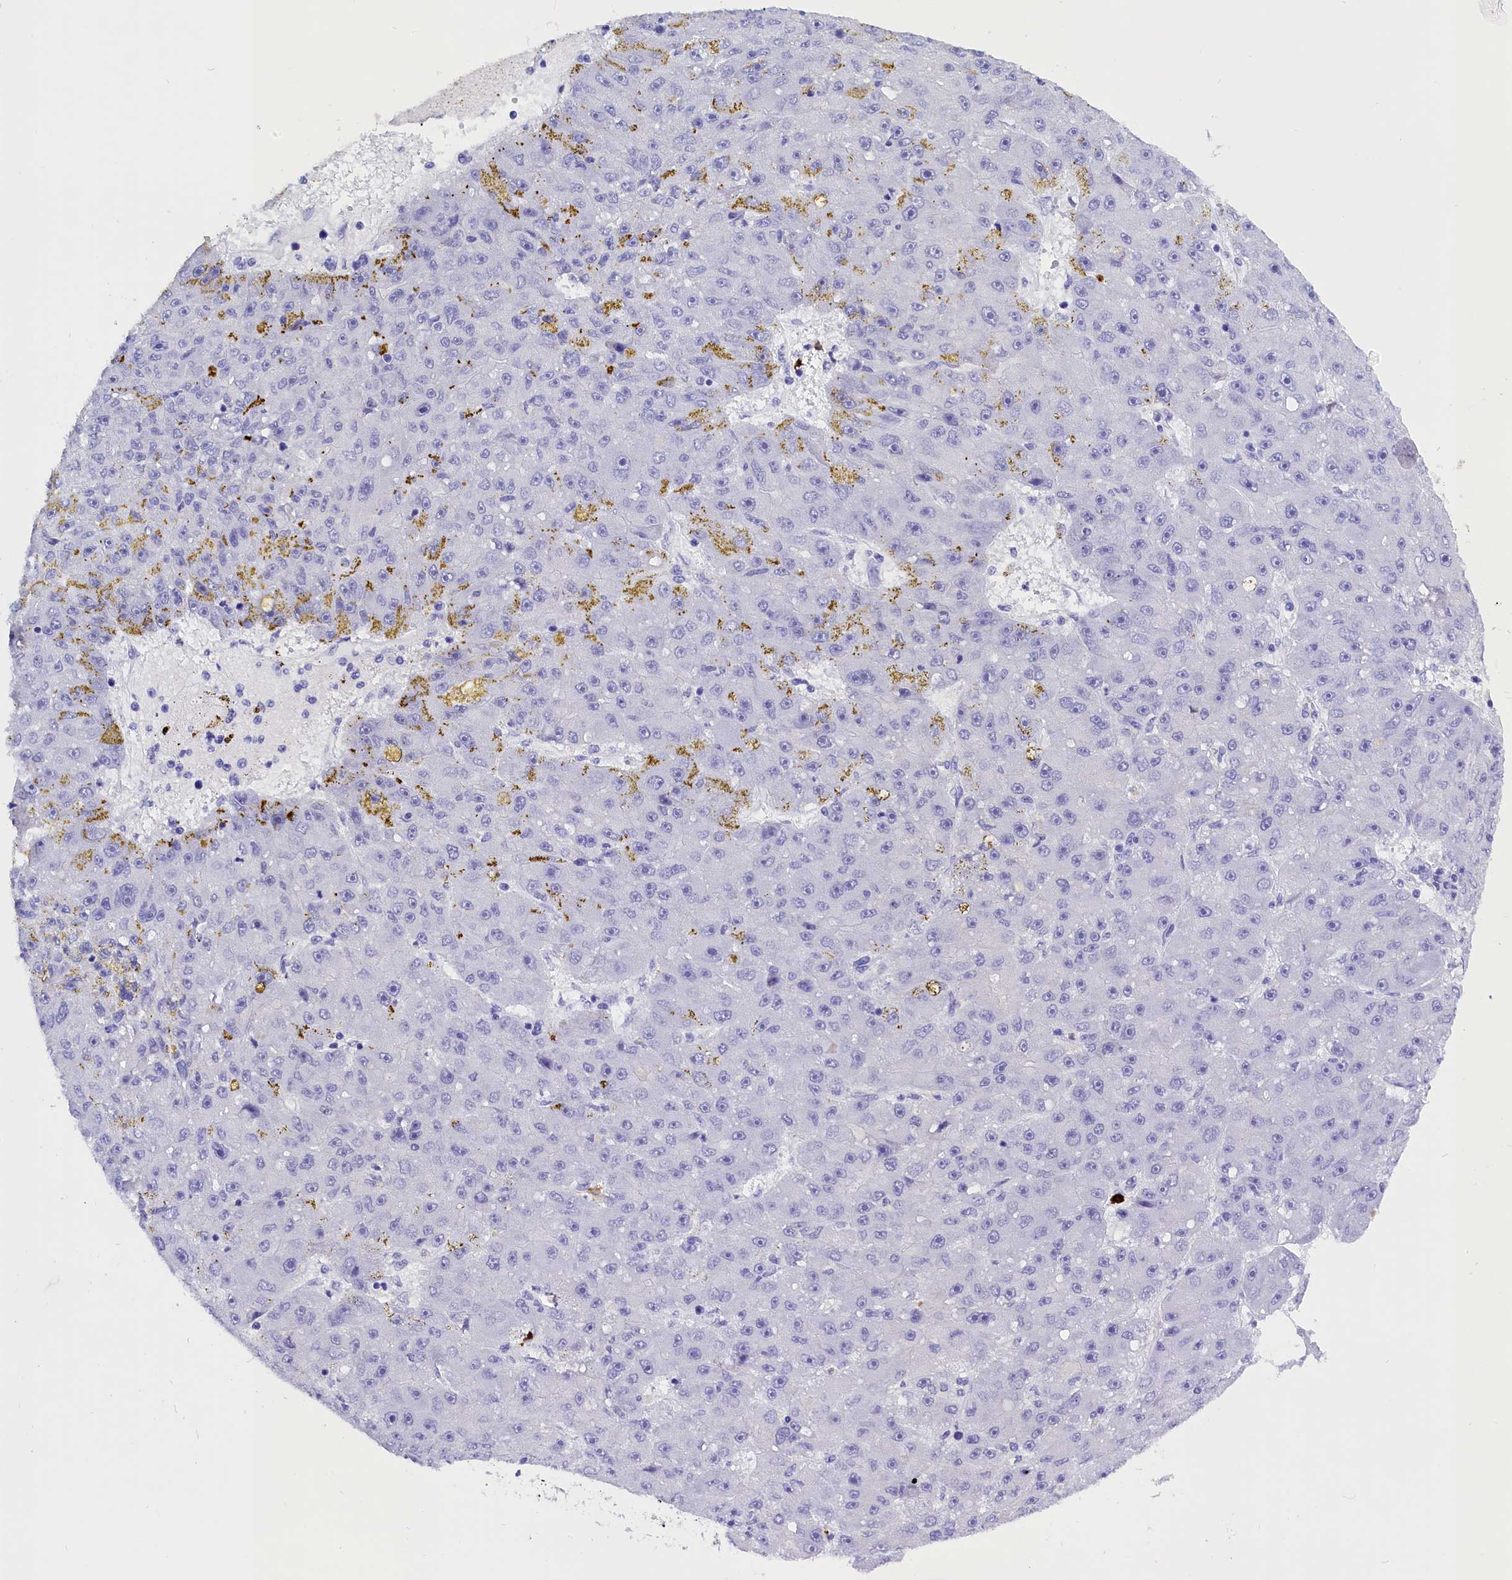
{"staining": {"intensity": "negative", "quantity": "none", "location": "none"}, "tissue": "liver cancer", "cell_type": "Tumor cells", "image_type": "cancer", "snomed": [{"axis": "morphology", "description": "Carcinoma, Hepatocellular, NOS"}, {"axis": "topography", "description": "Liver"}], "caption": "Hepatocellular carcinoma (liver) was stained to show a protein in brown. There is no significant expression in tumor cells.", "gene": "CLC", "patient": {"sex": "male", "age": 67}}